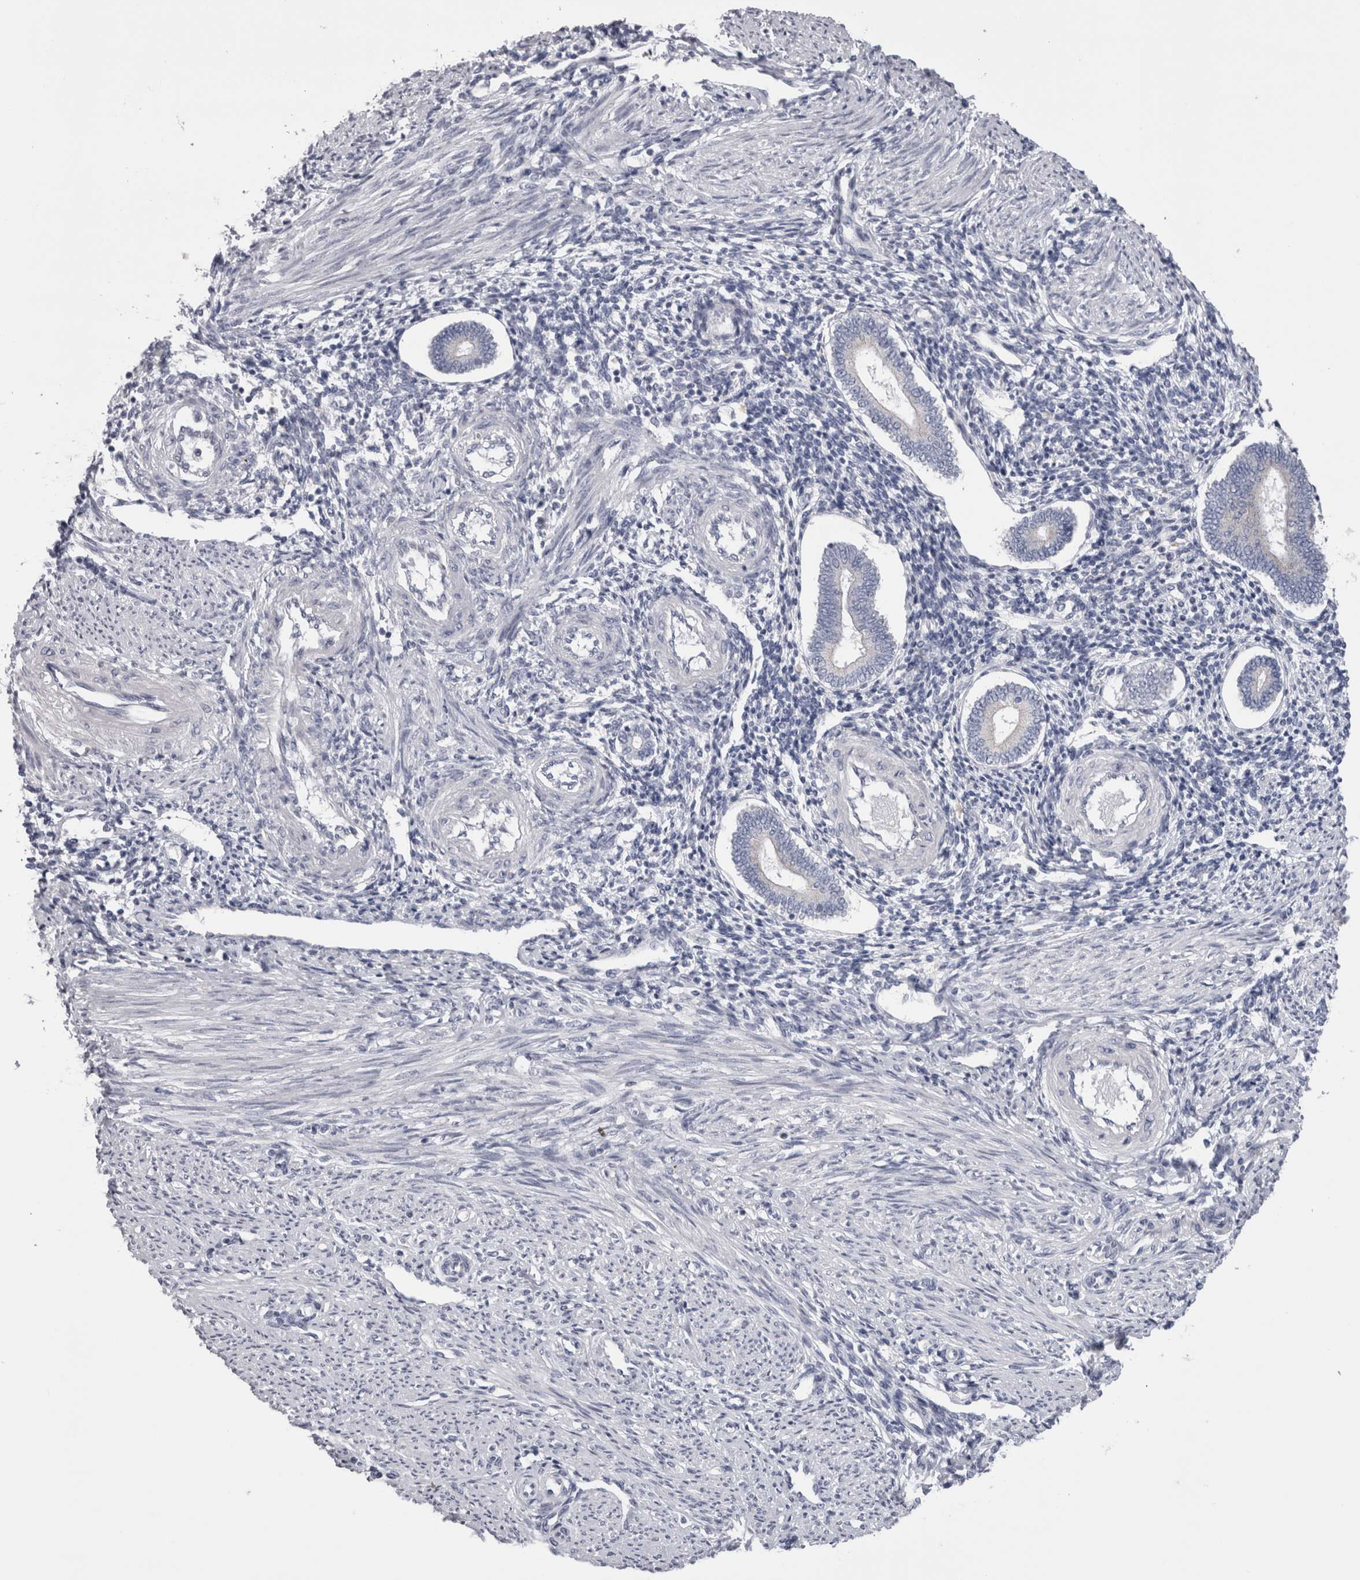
{"staining": {"intensity": "negative", "quantity": "none", "location": "none"}, "tissue": "endometrium", "cell_type": "Cells in endometrial stroma", "image_type": "normal", "snomed": [{"axis": "morphology", "description": "Normal tissue, NOS"}, {"axis": "topography", "description": "Endometrium"}], "caption": "Human endometrium stained for a protein using IHC exhibits no staining in cells in endometrial stroma.", "gene": "DHRS4", "patient": {"sex": "female", "age": 42}}